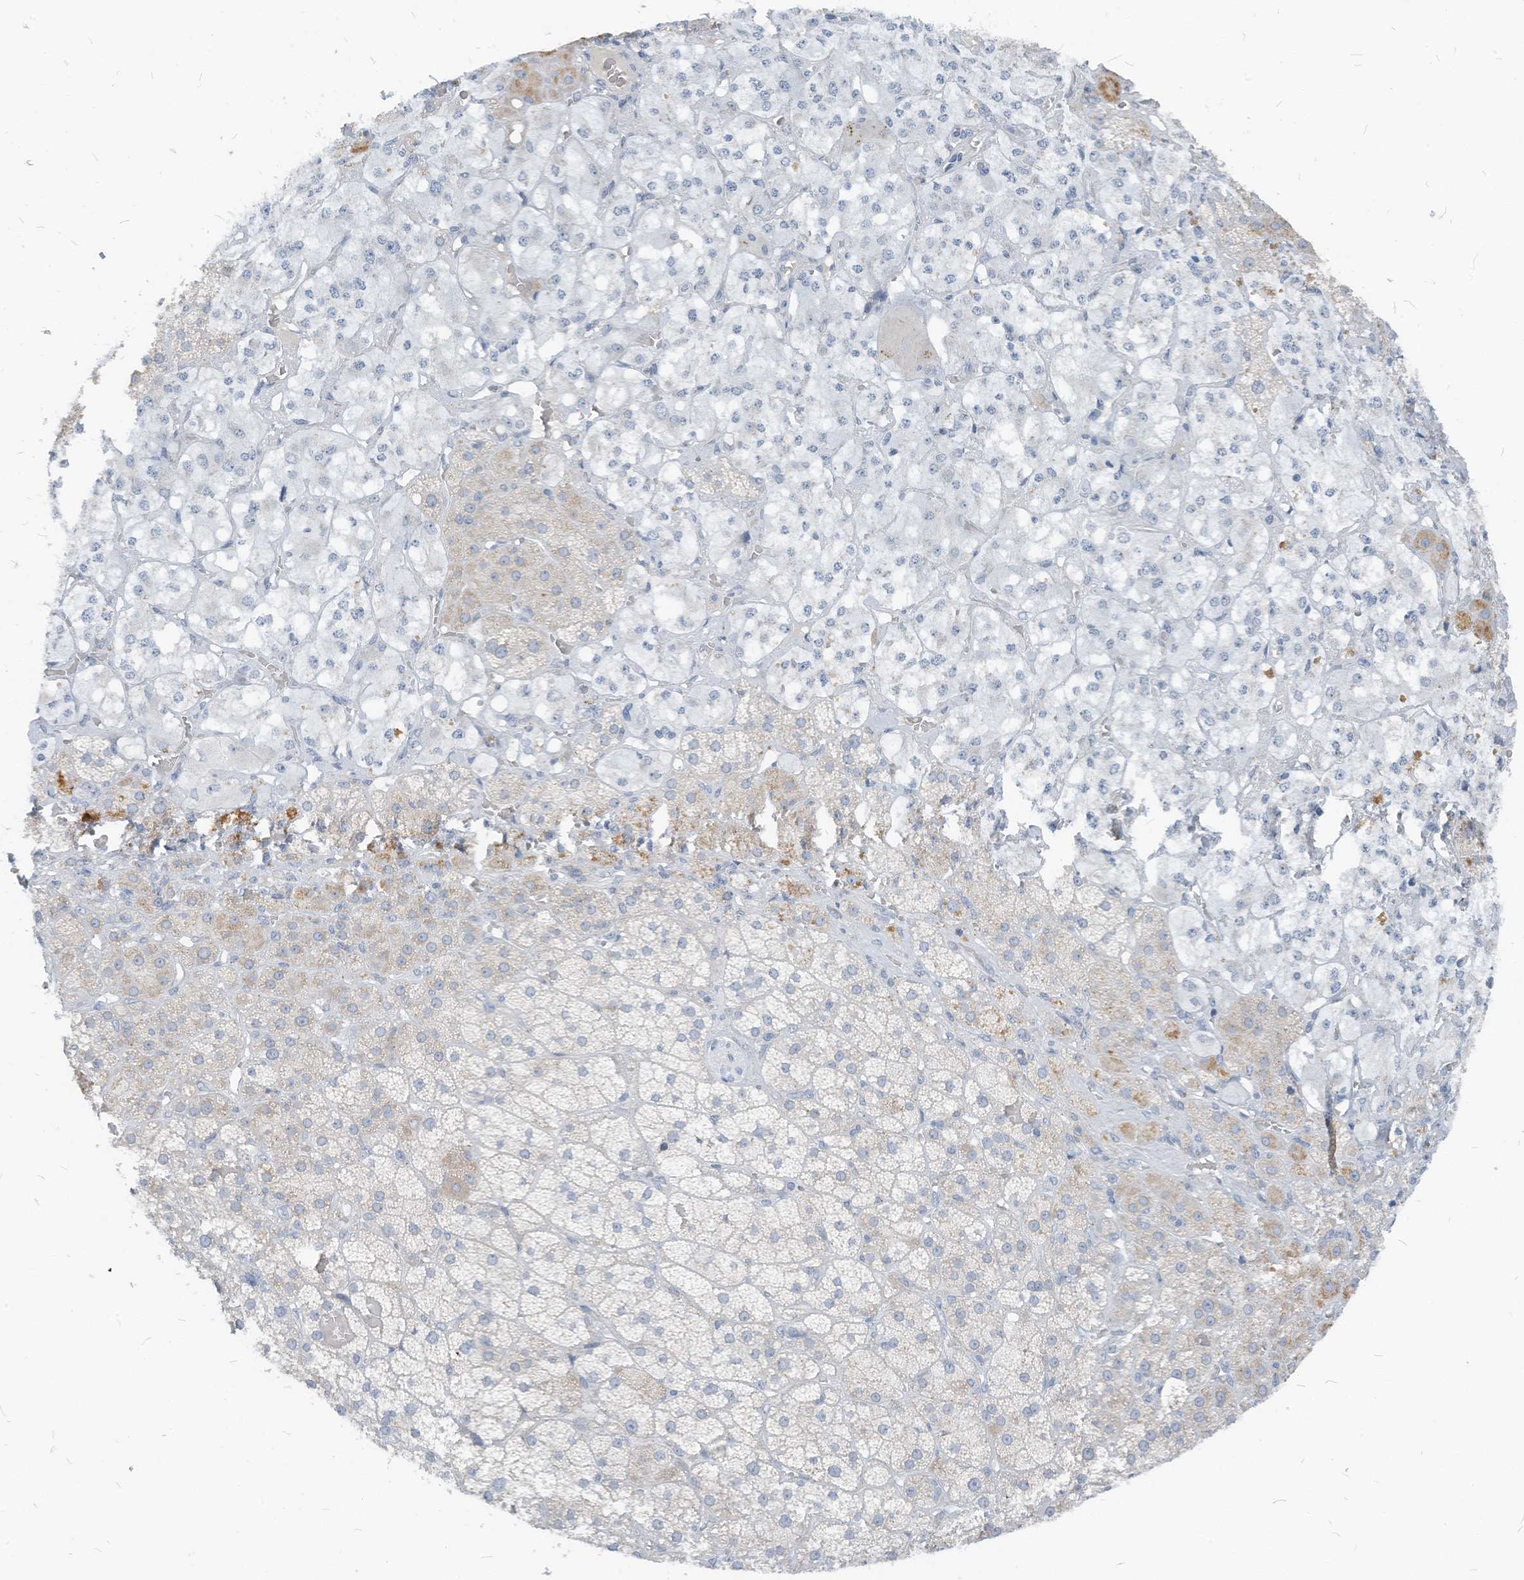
{"staining": {"intensity": "weak", "quantity": "<25%", "location": "cytoplasmic/membranous"}, "tissue": "adrenal gland", "cell_type": "Glandular cells", "image_type": "normal", "snomed": [{"axis": "morphology", "description": "Normal tissue, NOS"}, {"axis": "topography", "description": "Adrenal gland"}], "caption": "This is a histopathology image of immunohistochemistry (IHC) staining of unremarkable adrenal gland, which shows no positivity in glandular cells.", "gene": "CHMP2B", "patient": {"sex": "male", "age": 57}}